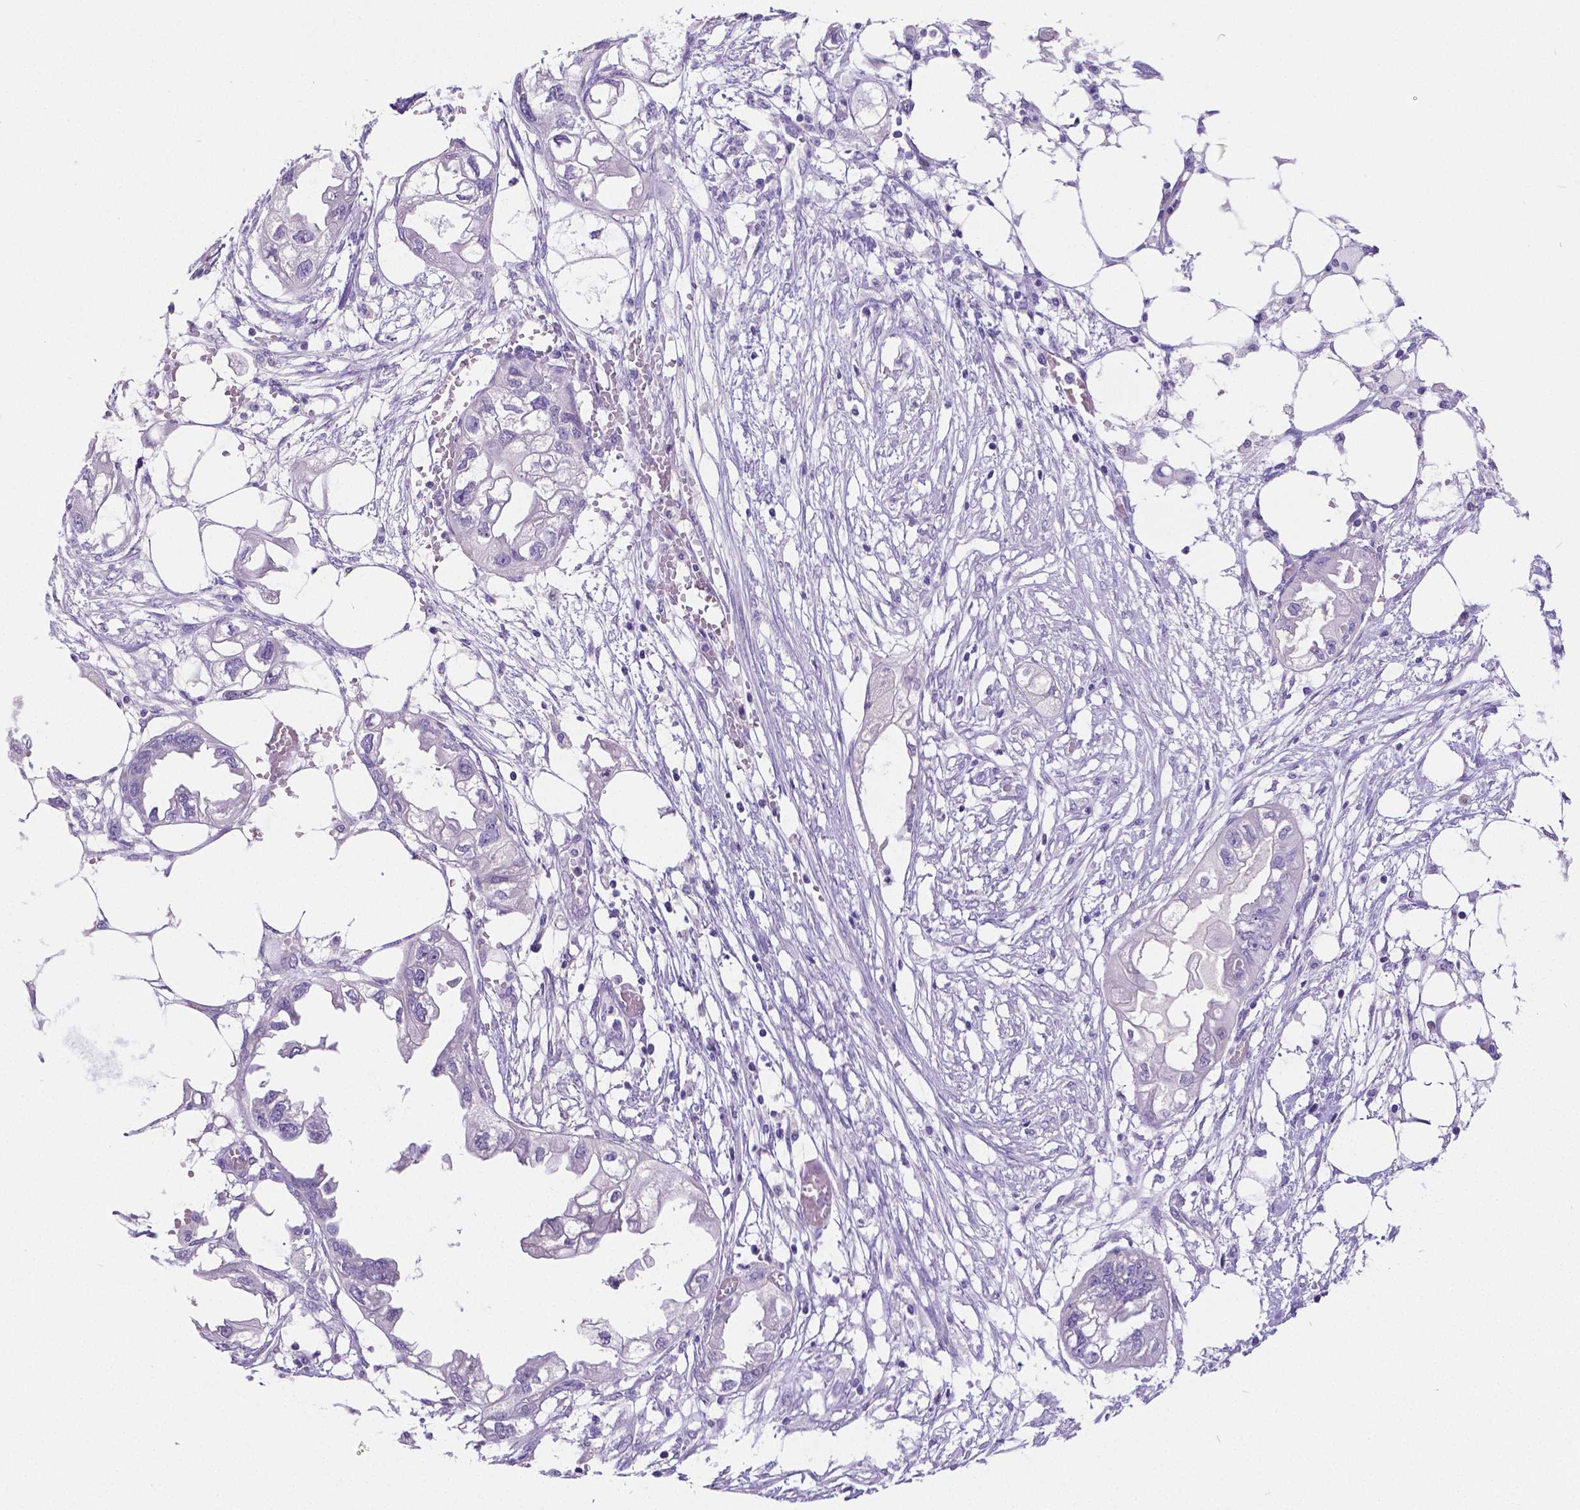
{"staining": {"intensity": "negative", "quantity": "none", "location": "none"}, "tissue": "endometrial cancer", "cell_type": "Tumor cells", "image_type": "cancer", "snomed": [{"axis": "morphology", "description": "Adenocarcinoma, NOS"}, {"axis": "morphology", "description": "Adenocarcinoma, metastatic, NOS"}, {"axis": "topography", "description": "Adipose tissue"}, {"axis": "topography", "description": "Endometrium"}], "caption": "Micrograph shows no protein staining in tumor cells of endometrial cancer tissue.", "gene": "SATB2", "patient": {"sex": "female", "age": 67}}